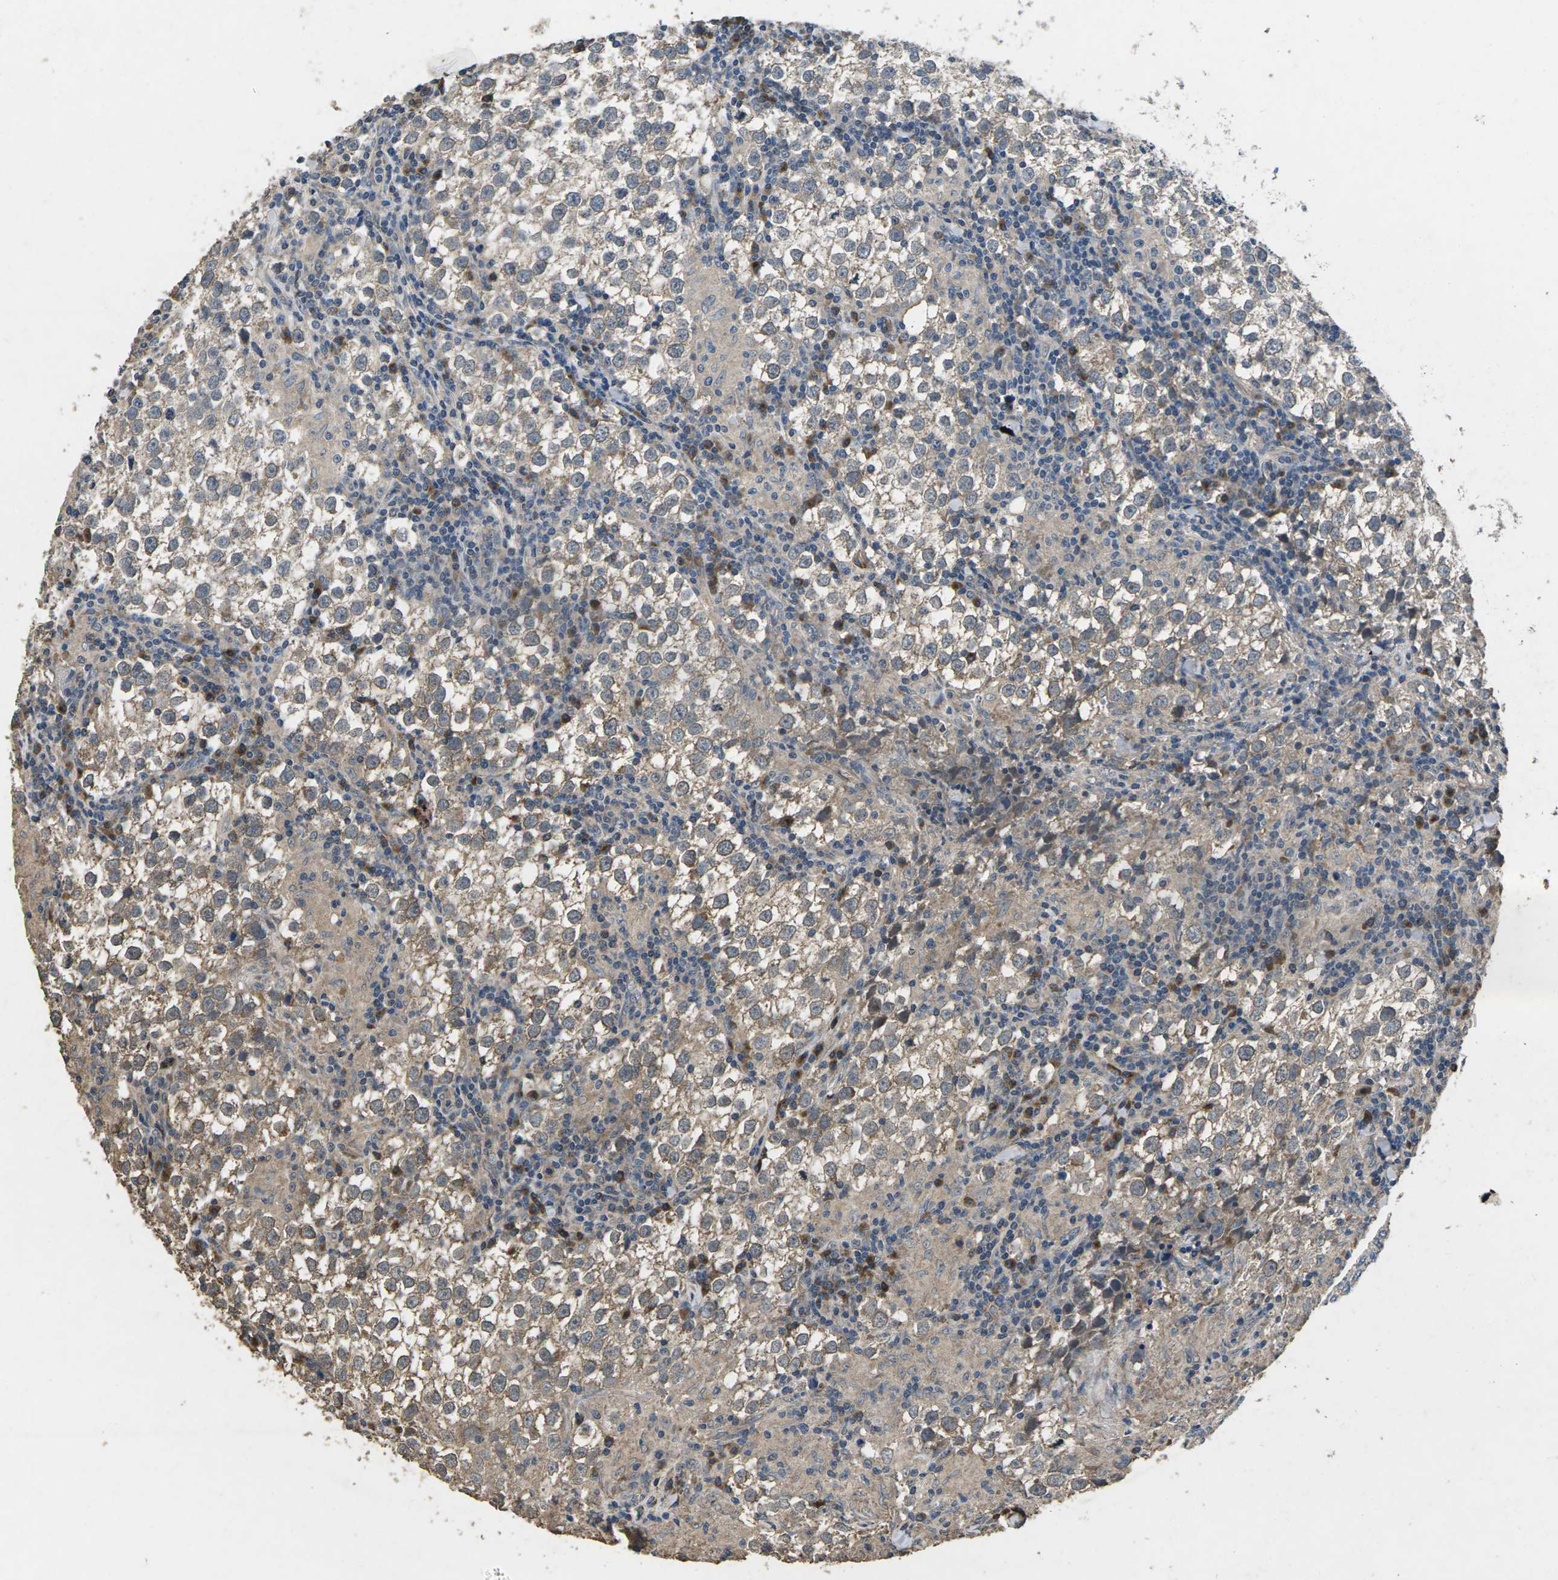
{"staining": {"intensity": "weak", "quantity": "<25%", "location": "cytoplasmic/membranous"}, "tissue": "testis cancer", "cell_type": "Tumor cells", "image_type": "cancer", "snomed": [{"axis": "morphology", "description": "Seminoma, NOS"}, {"axis": "morphology", "description": "Carcinoma, Embryonal, NOS"}, {"axis": "topography", "description": "Testis"}], "caption": "Protein analysis of testis cancer shows no significant staining in tumor cells. The staining was performed using DAB (3,3'-diaminobenzidine) to visualize the protein expression in brown, while the nuclei were stained in blue with hematoxylin (Magnification: 20x).", "gene": "B4GAT1", "patient": {"sex": "male", "age": 36}}